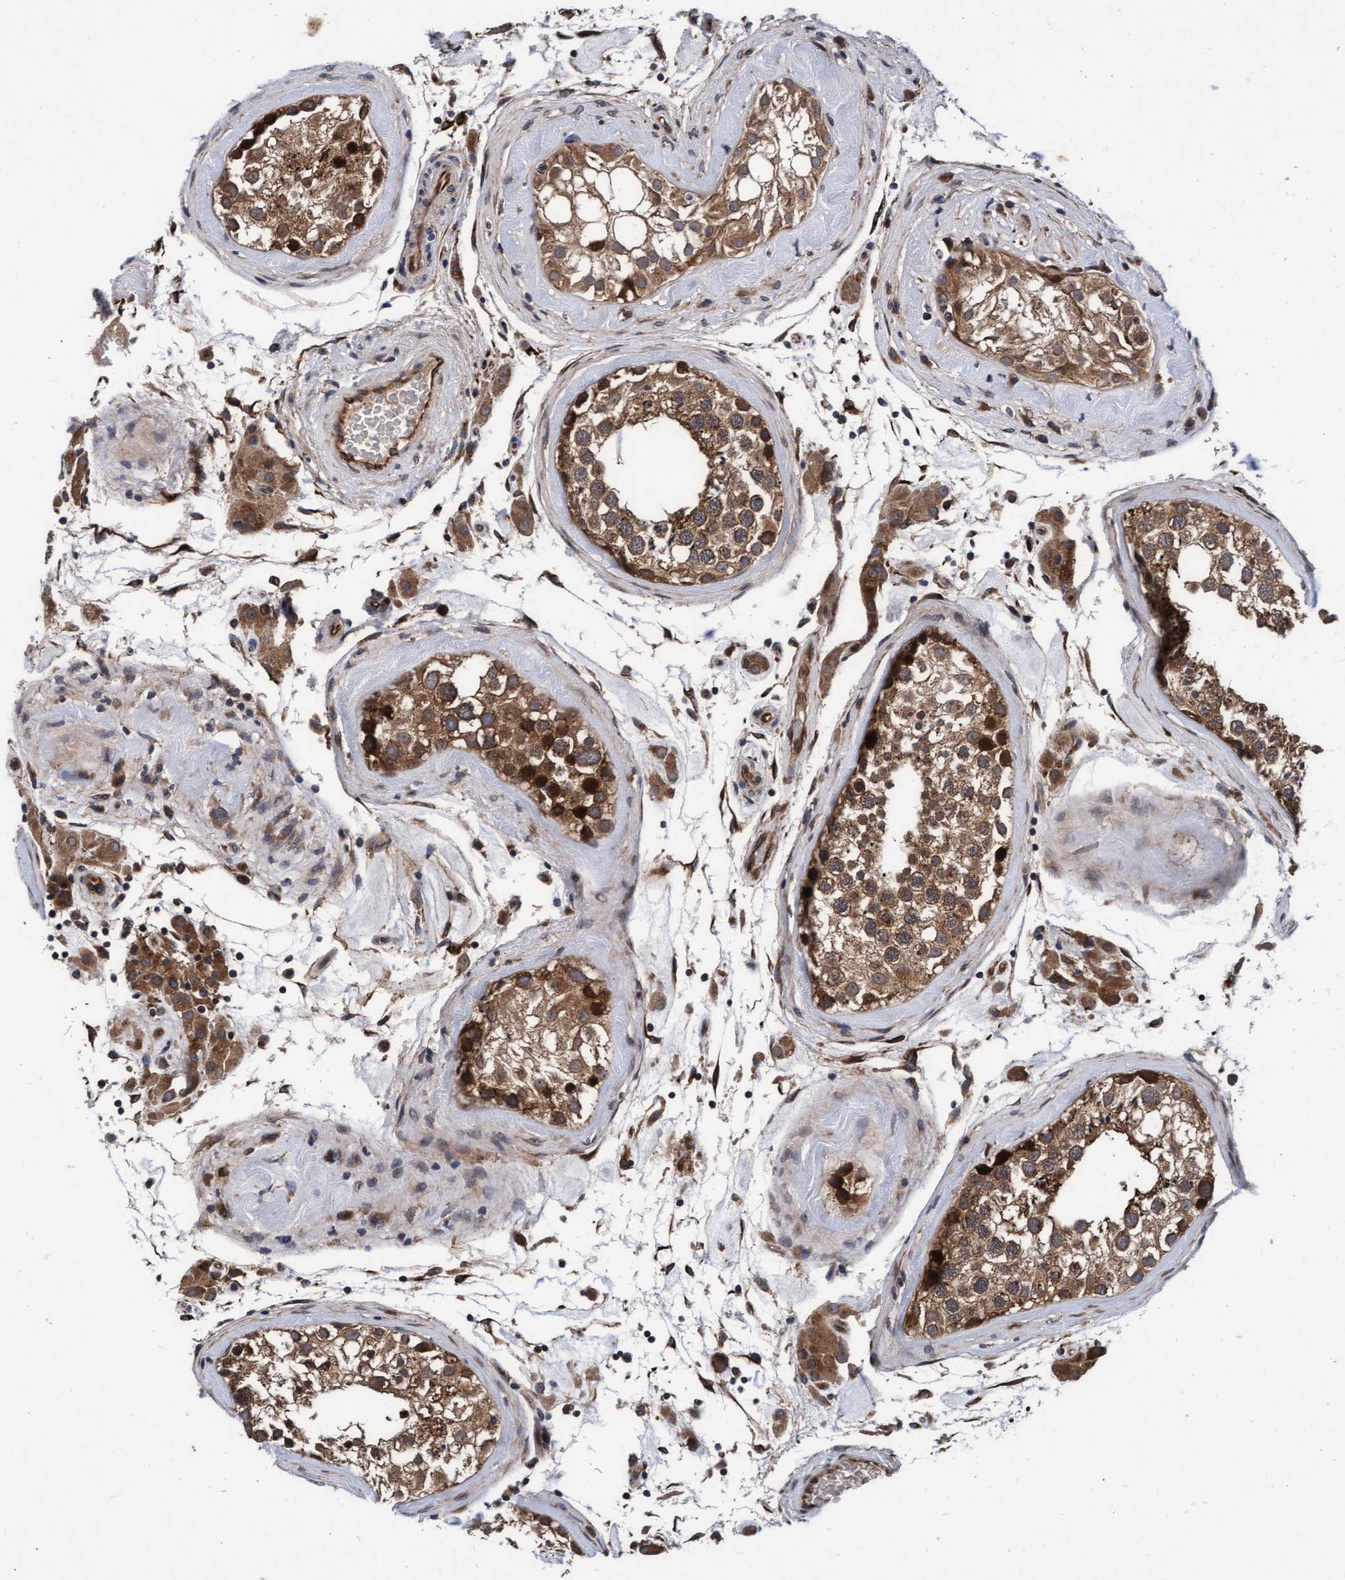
{"staining": {"intensity": "moderate", "quantity": ">75%", "location": "cytoplasmic/membranous"}, "tissue": "testis", "cell_type": "Cells in seminiferous ducts", "image_type": "normal", "snomed": [{"axis": "morphology", "description": "Normal tissue, NOS"}, {"axis": "topography", "description": "Testis"}], "caption": "DAB immunohistochemical staining of benign human testis shows moderate cytoplasmic/membranous protein positivity in approximately >75% of cells in seminiferous ducts.", "gene": "EFCAB13", "patient": {"sex": "male", "age": 46}}